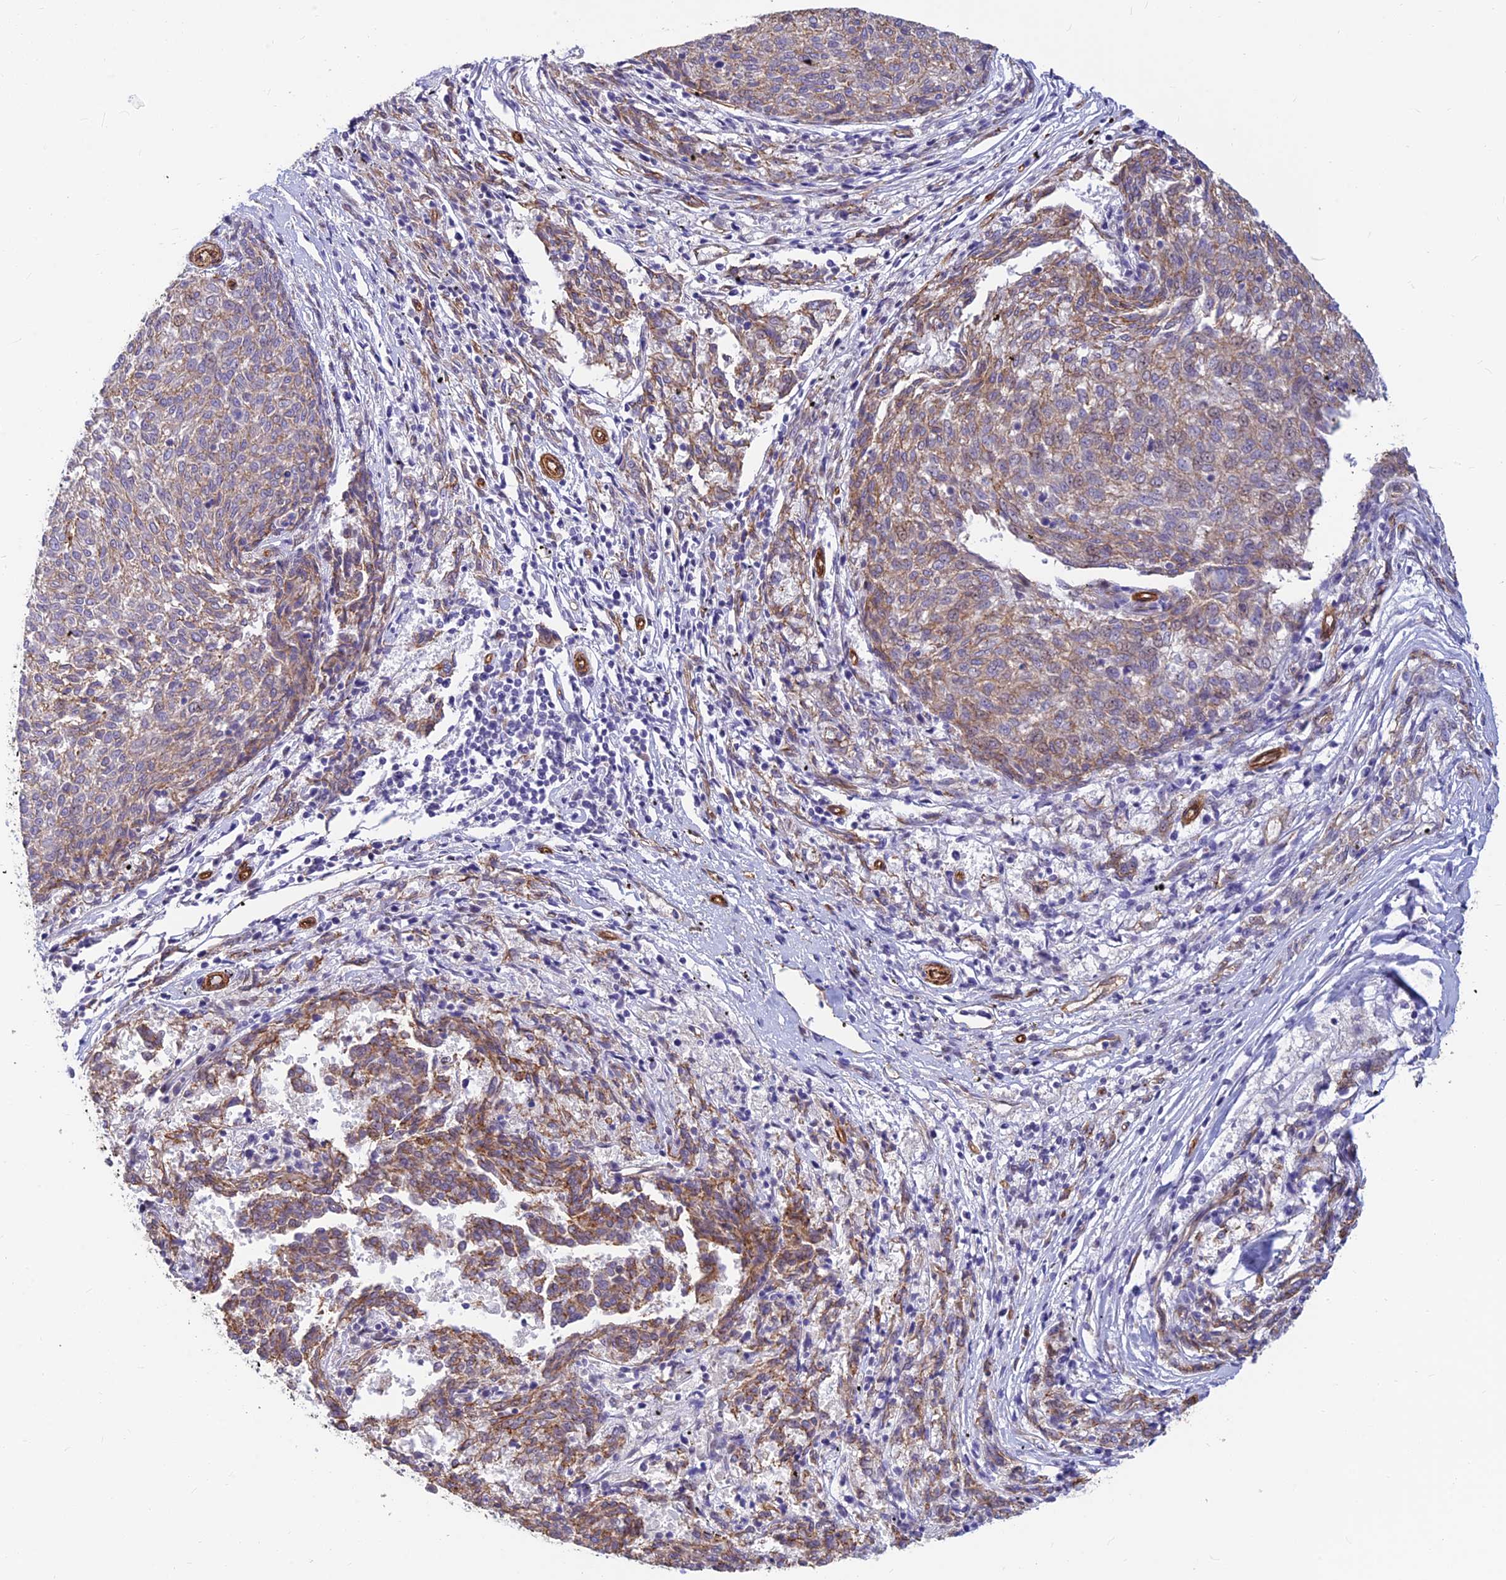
{"staining": {"intensity": "moderate", "quantity": "25%-75%", "location": "cytoplasmic/membranous"}, "tissue": "melanoma", "cell_type": "Tumor cells", "image_type": "cancer", "snomed": [{"axis": "morphology", "description": "Malignant melanoma, NOS"}, {"axis": "topography", "description": "Skin"}], "caption": "A photomicrograph of melanoma stained for a protein reveals moderate cytoplasmic/membranous brown staining in tumor cells.", "gene": "ALDH1L2", "patient": {"sex": "female", "age": 72}}